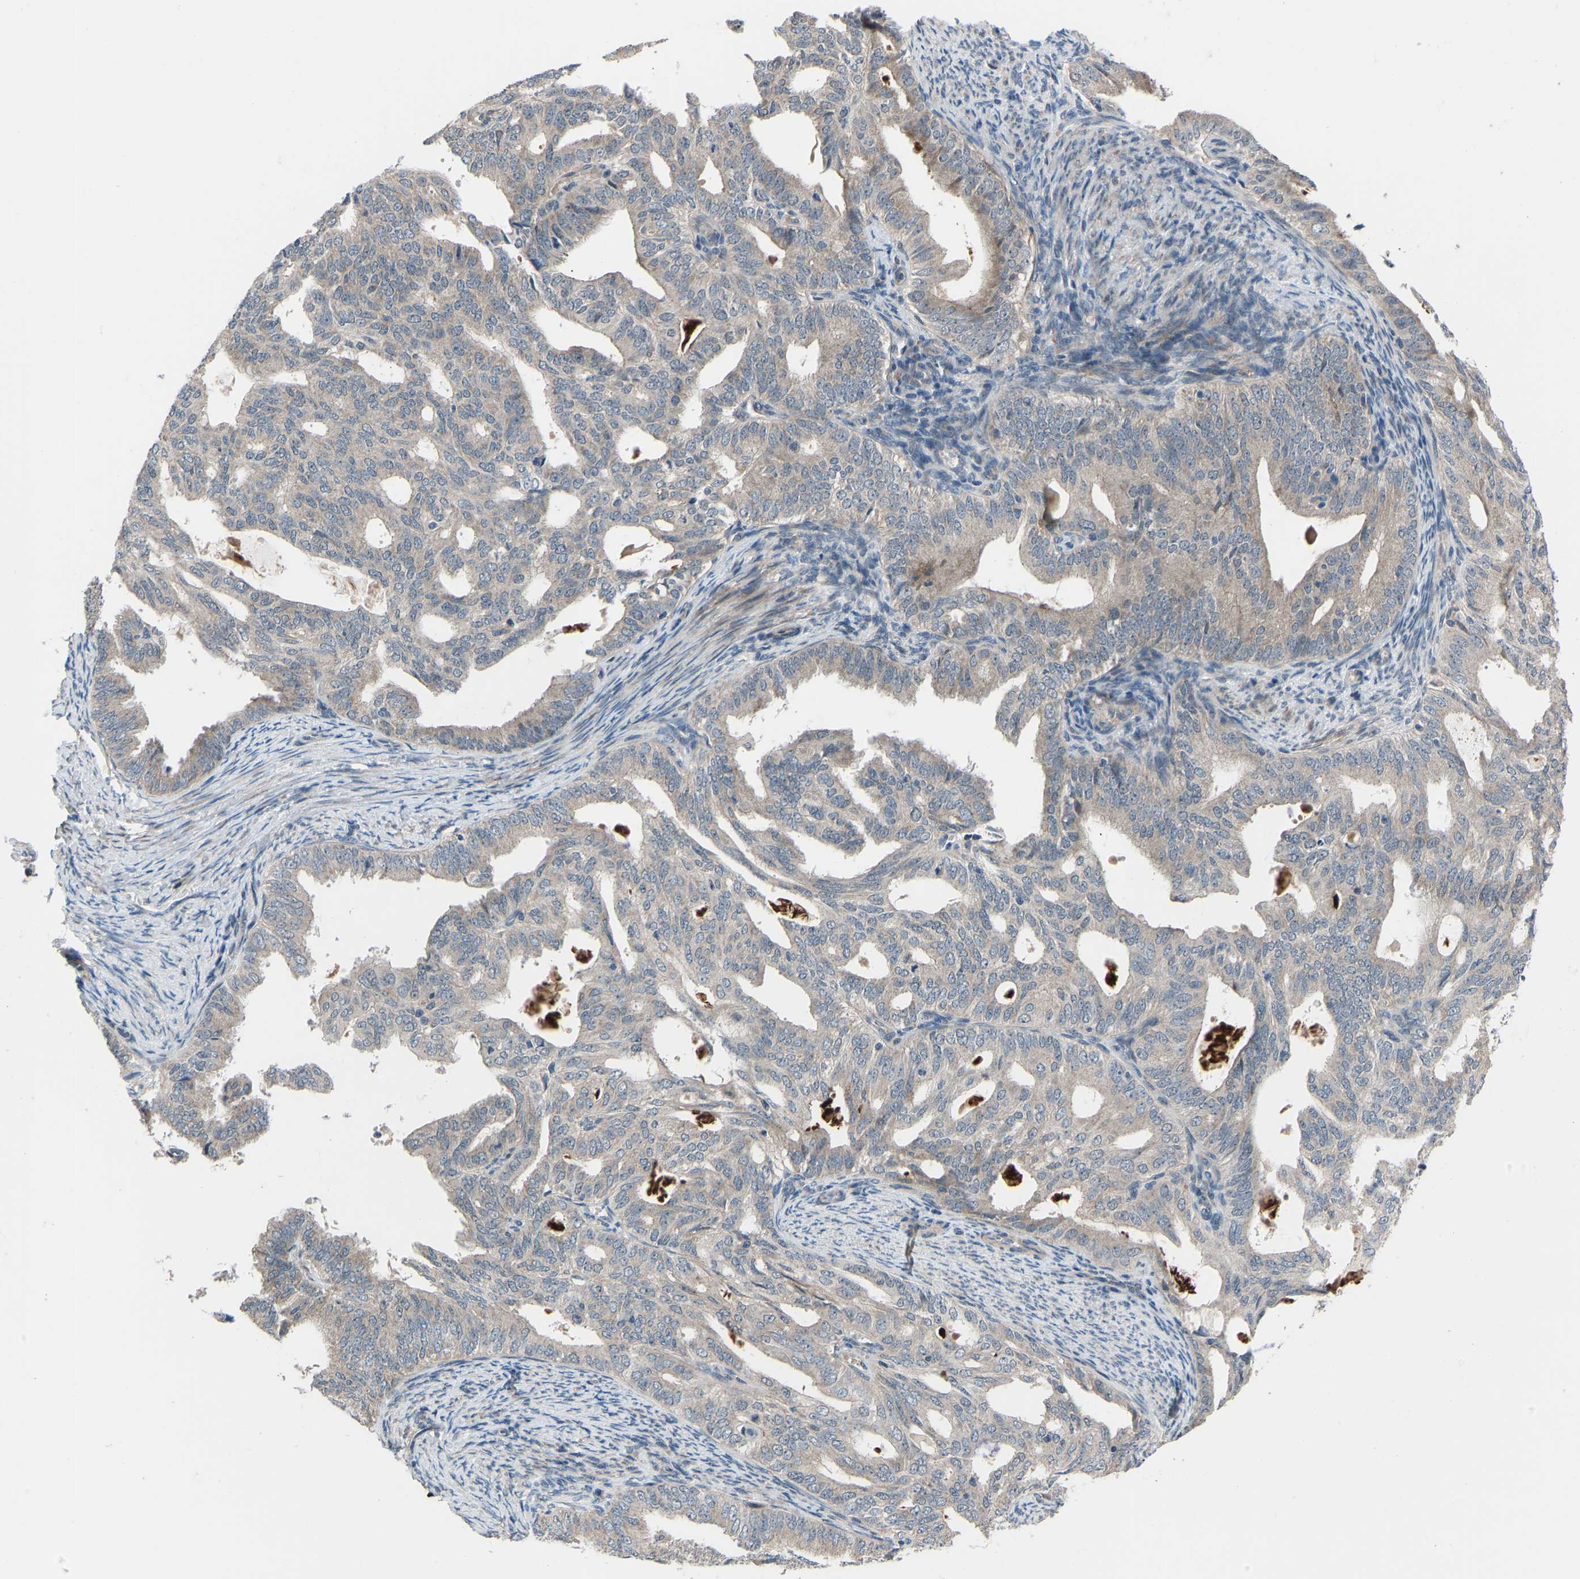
{"staining": {"intensity": "weak", "quantity": ">75%", "location": "cytoplasmic/membranous"}, "tissue": "endometrial cancer", "cell_type": "Tumor cells", "image_type": "cancer", "snomed": [{"axis": "morphology", "description": "Adenocarcinoma, NOS"}, {"axis": "topography", "description": "Endometrium"}], "caption": "Immunohistochemical staining of endometrial cancer (adenocarcinoma) displays weak cytoplasmic/membranous protein staining in approximately >75% of tumor cells.", "gene": "CDK2AP1", "patient": {"sex": "female", "age": 58}}